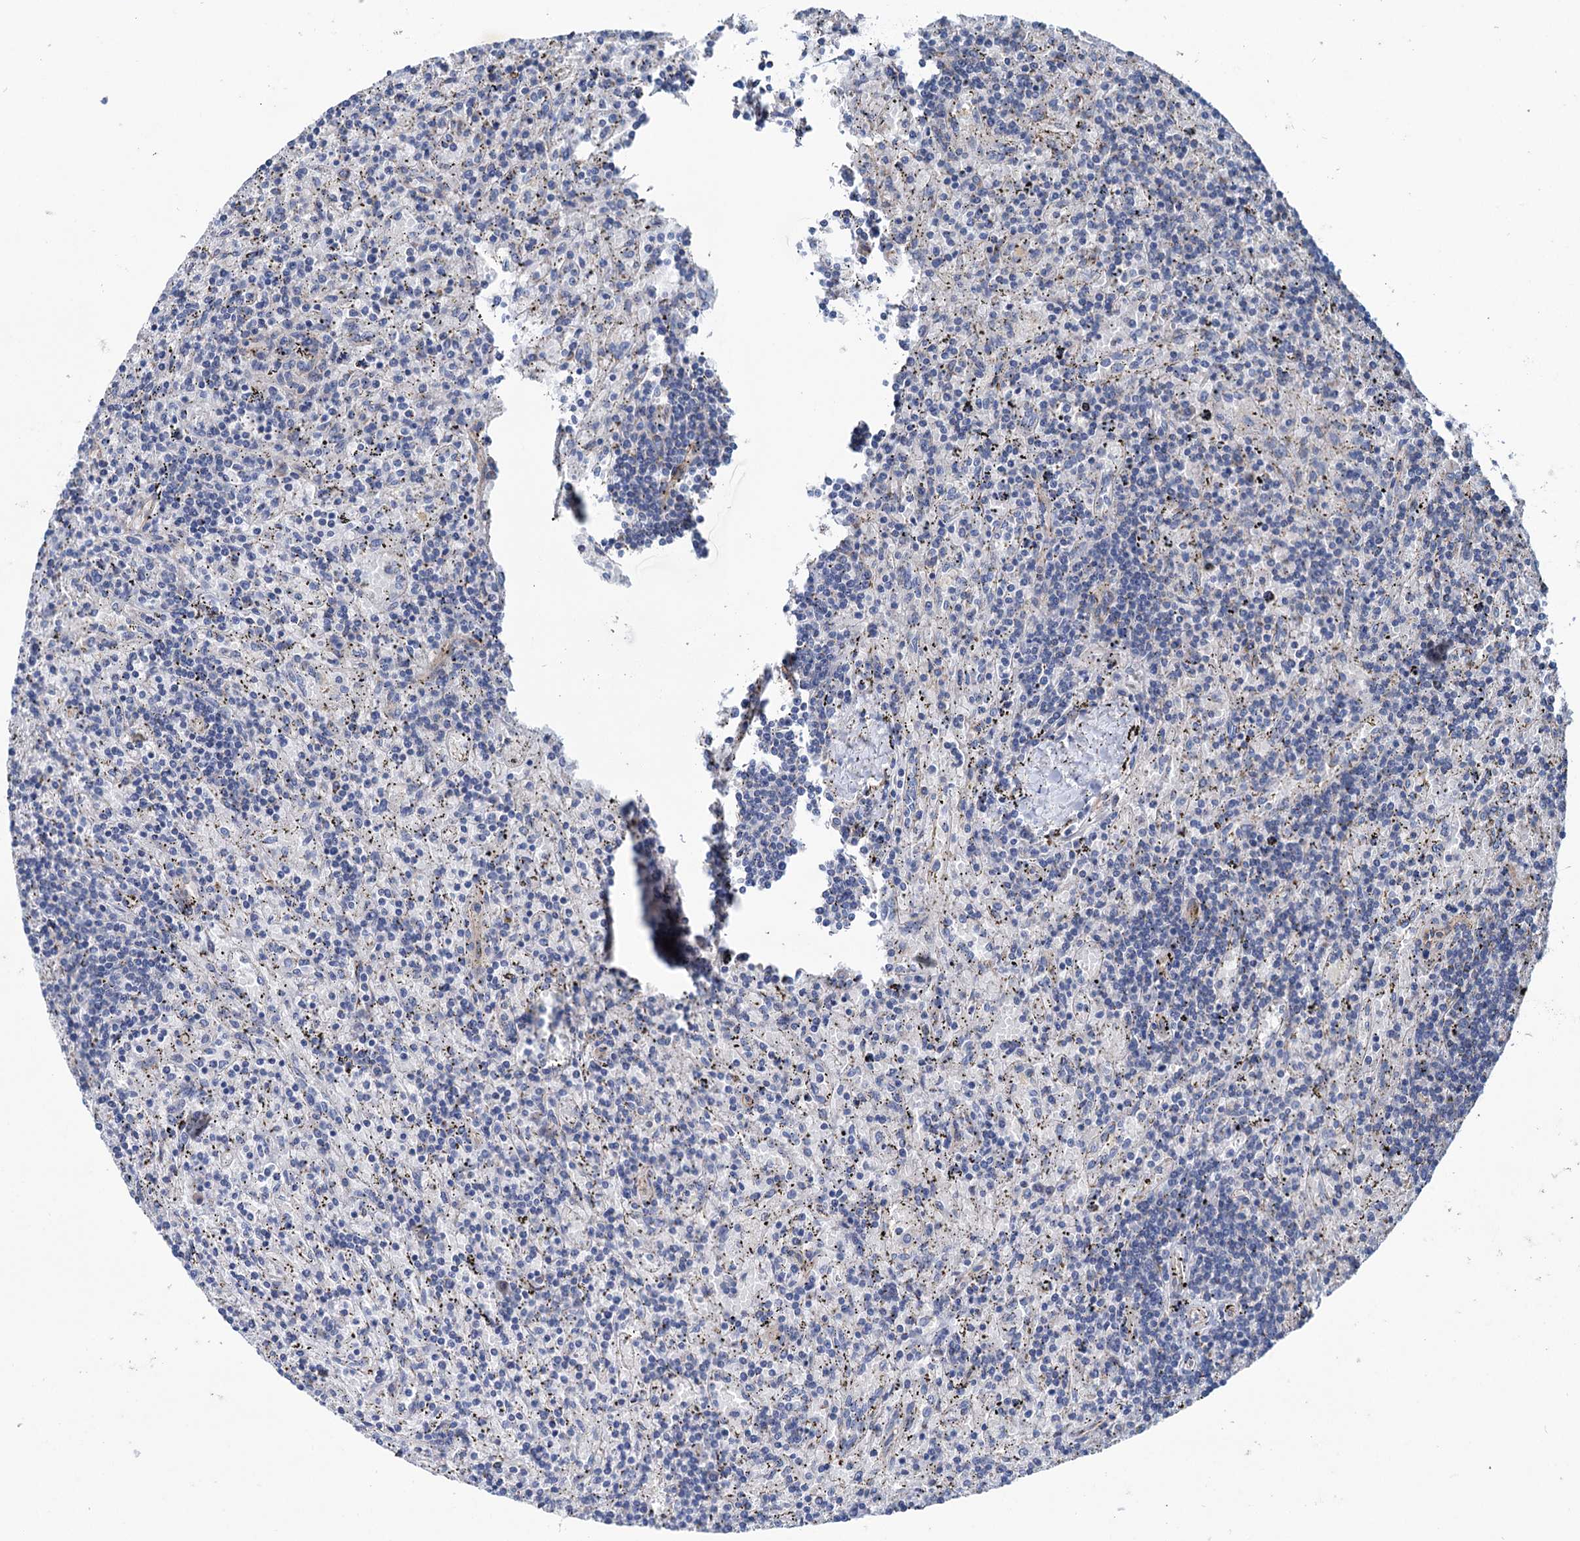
{"staining": {"intensity": "negative", "quantity": "none", "location": "none"}, "tissue": "lymphoma", "cell_type": "Tumor cells", "image_type": "cancer", "snomed": [{"axis": "morphology", "description": "Malignant lymphoma, non-Hodgkin's type, Low grade"}, {"axis": "topography", "description": "Spleen"}], "caption": "Immunohistochemistry (IHC) micrograph of neoplastic tissue: human lymphoma stained with DAB (3,3'-diaminobenzidine) exhibits no significant protein staining in tumor cells.", "gene": "EYA4", "patient": {"sex": "male", "age": 76}}